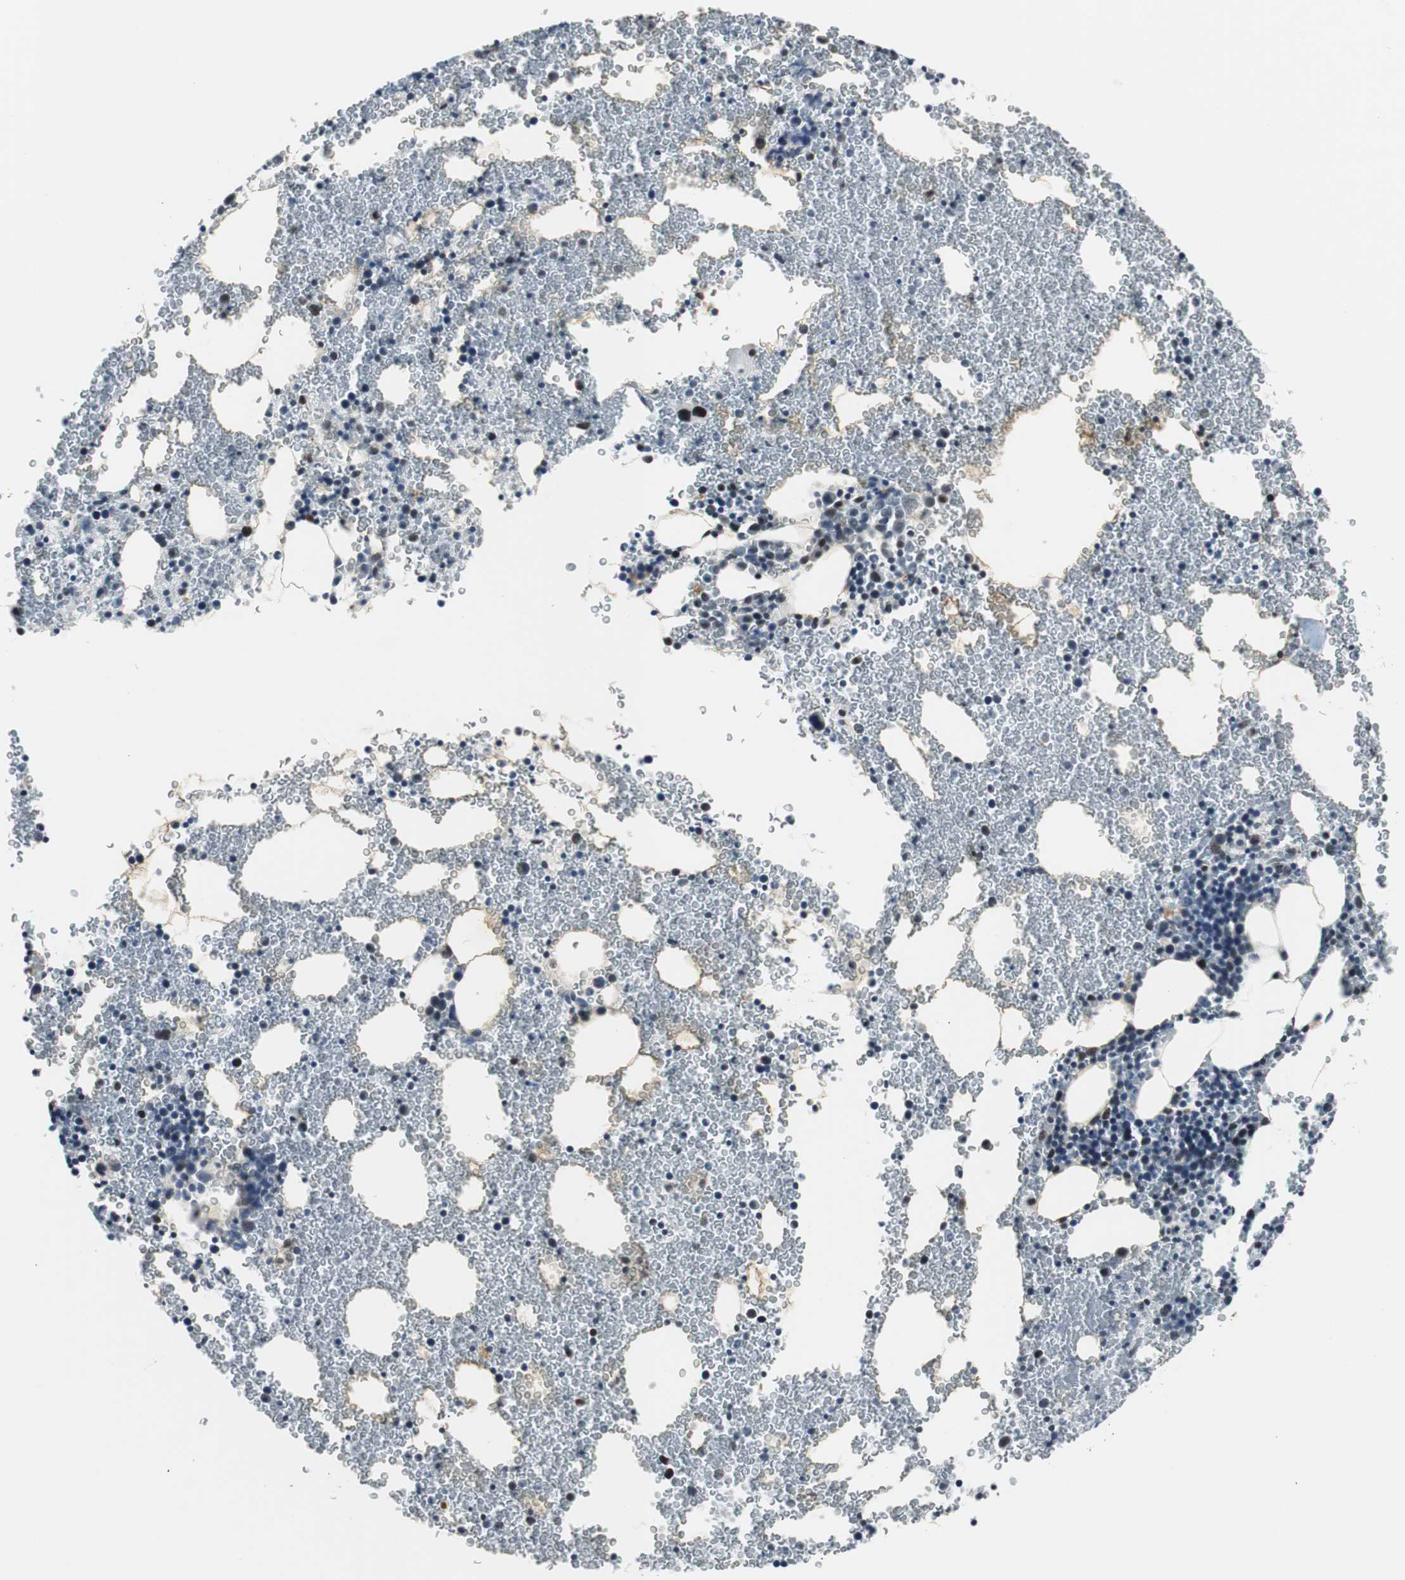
{"staining": {"intensity": "weak", "quantity": "<25%", "location": "nuclear"}, "tissue": "bone marrow", "cell_type": "Hematopoietic cells", "image_type": "normal", "snomed": [{"axis": "morphology", "description": "Normal tissue, NOS"}, {"axis": "morphology", "description": "Inflammation, NOS"}, {"axis": "topography", "description": "Bone marrow"}], "caption": "This is a image of immunohistochemistry staining of benign bone marrow, which shows no positivity in hematopoietic cells.", "gene": "MTA1", "patient": {"sex": "male", "age": 22}}